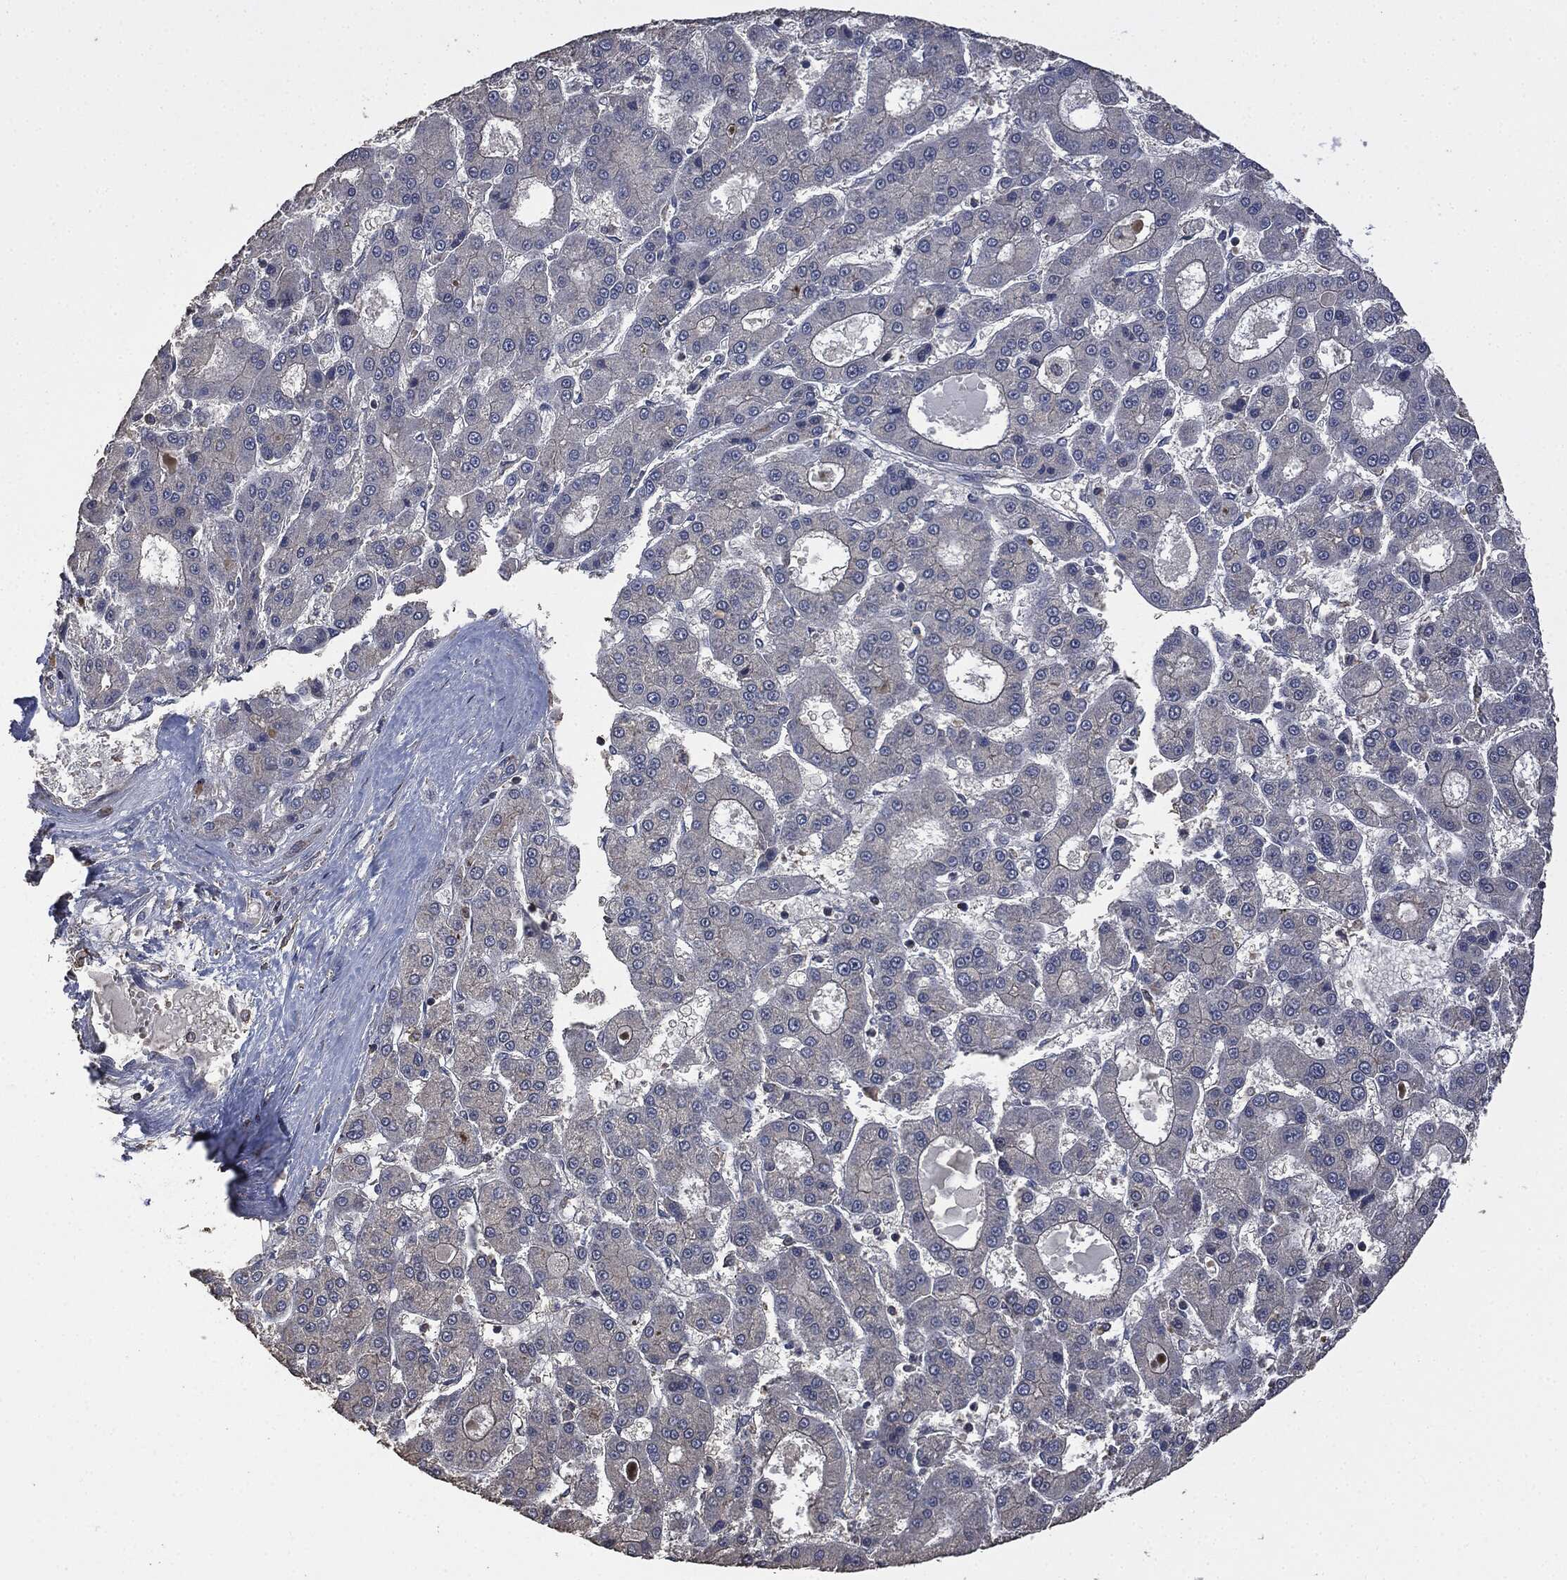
{"staining": {"intensity": "negative", "quantity": "none", "location": "none"}, "tissue": "liver cancer", "cell_type": "Tumor cells", "image_type": "cancer", "snomed": [{"axis": "morphology", "description": "Carcinoma, Hepatocellular, NOS"}, {"axis": "topography", "description": "Liver"}], "caption": "The micrograph demonstrates no significant positivity in tumor cells of liver cancer (hepatocellular carcinoma).", "gene": "MSLN", "patient": {"sex": "male", "age": 70}}